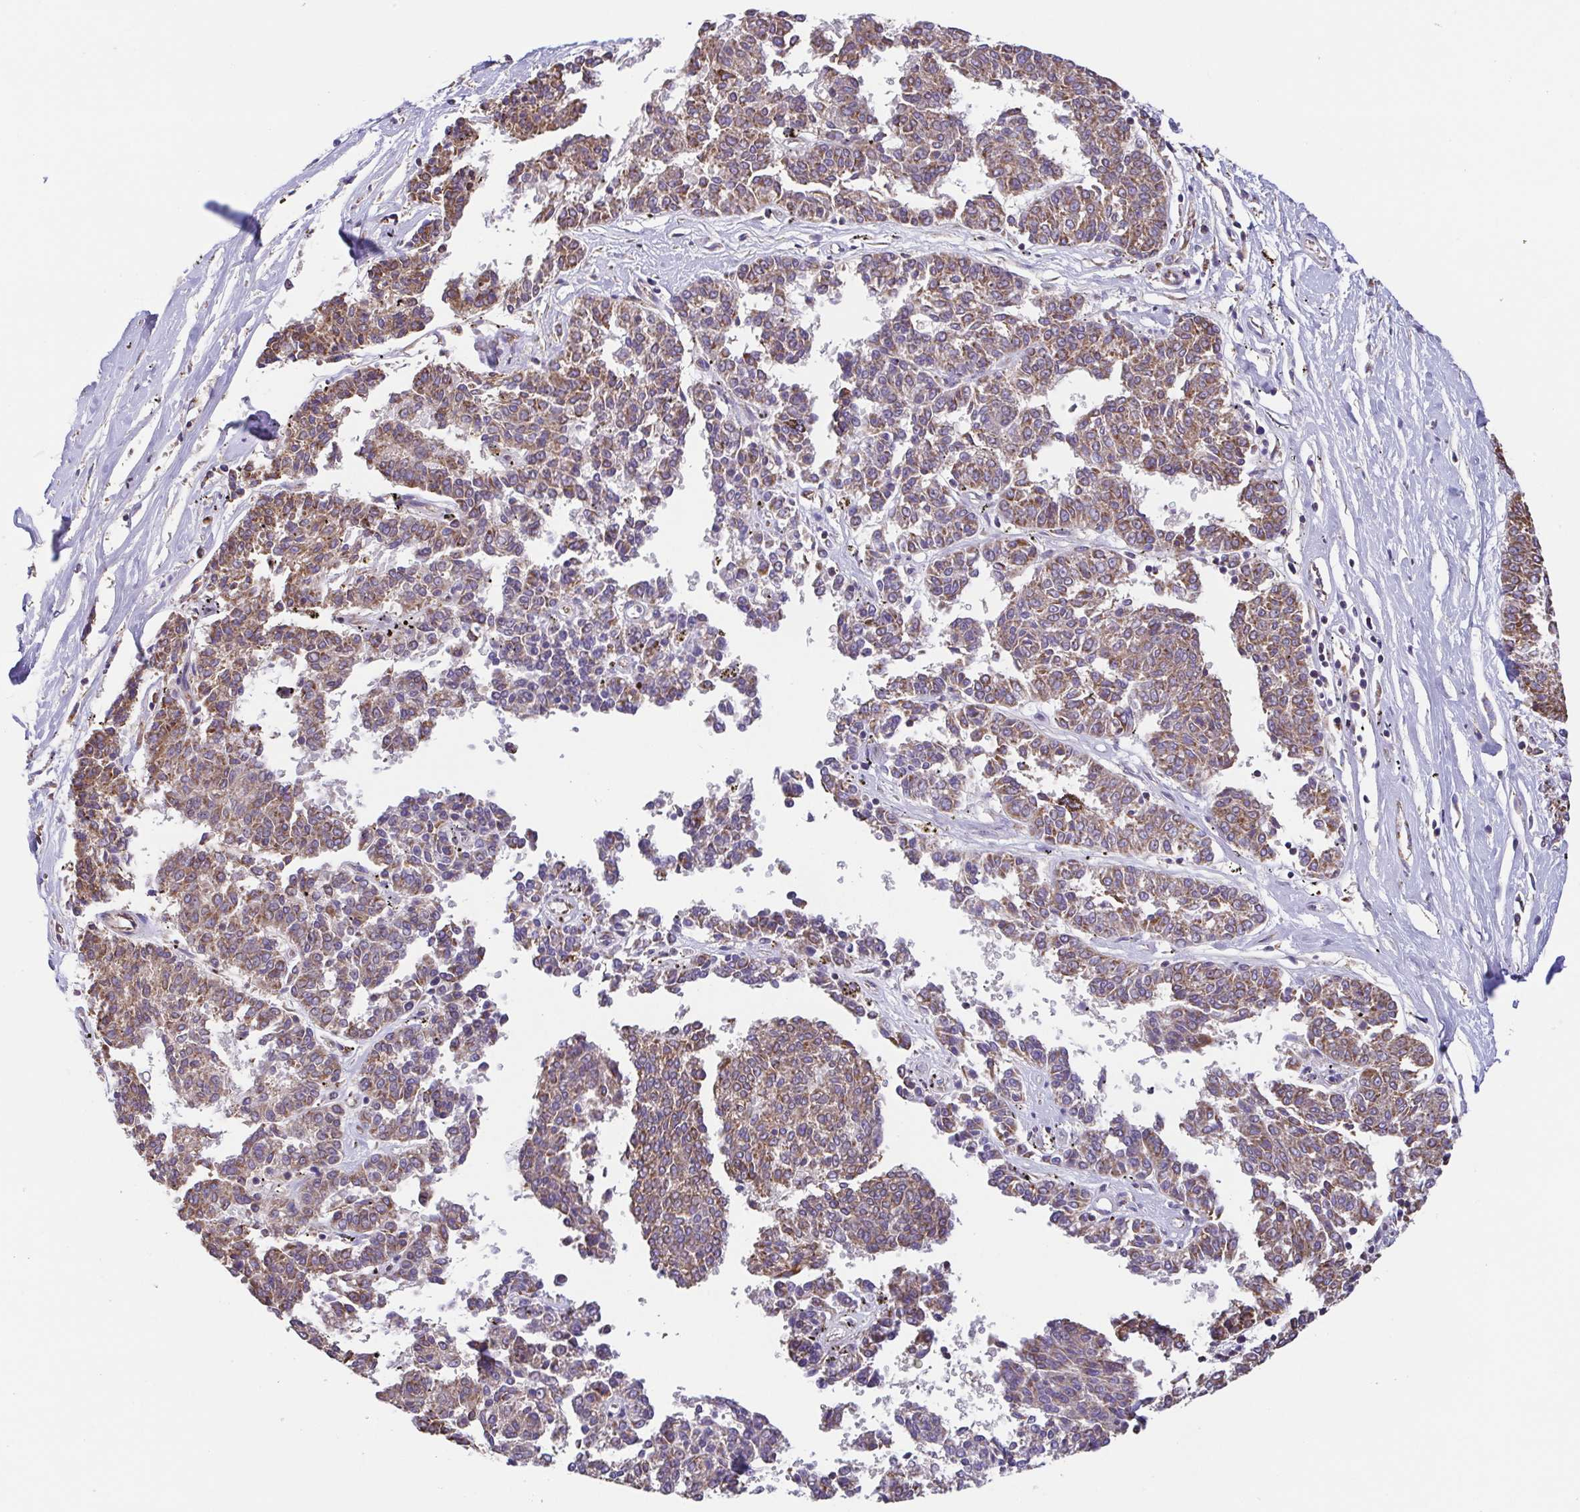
{"staining": {"intensity": "moderate", "quantity": ">75%", "location": "cytoplasmic/membranous"}, "tissue": "melanoma", "cell_type": "Tumor cells", "image_type": "cancer", "snomed": [{"axis": "morphology", "description": "Malignant melanoma, NOS"}, {"axis": "topography", "description": "Skin"}], "caption": "Human malignant melanoma stained with a brown dye exhibits moderate cytoplasmic/membranous positive positivity in approximately >75% of tumor cells.", "gene": "GINM1", "patient": {"sex": "female", "age": 72}}